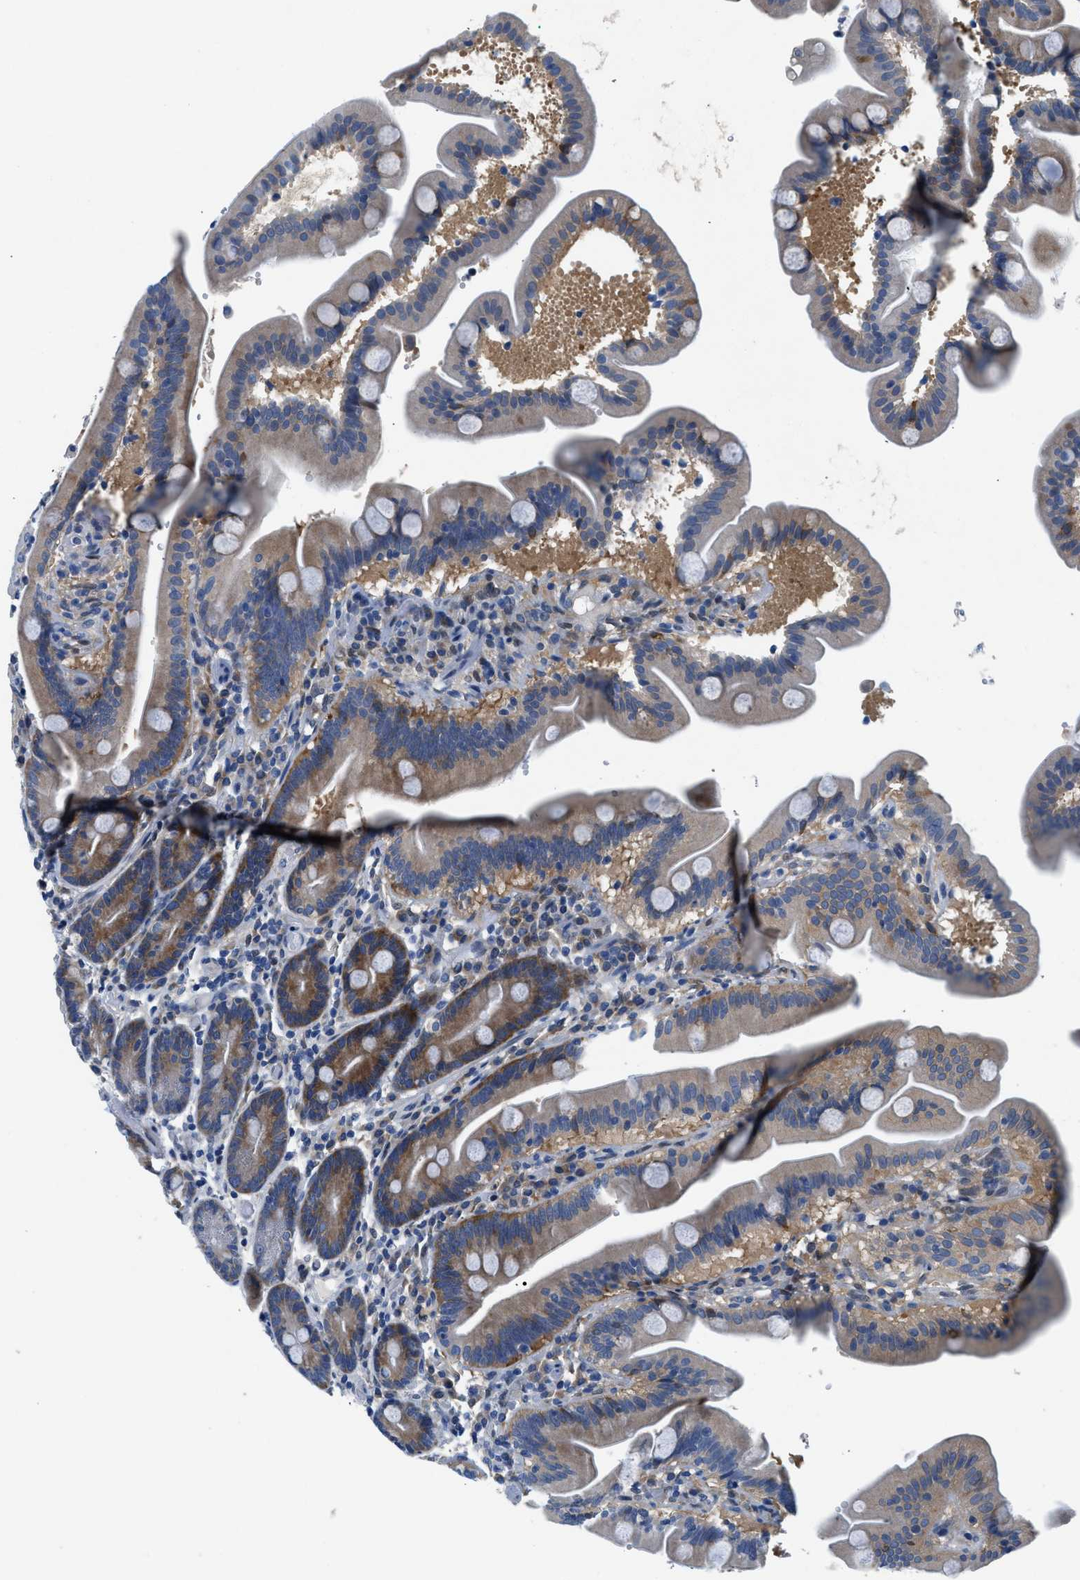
{"staining": {"intensity": "moderate", "quantity": "25%-75%", "location": "cytoplasmic/membranous"}, "tissue": "duodenum", "cell_type": "Glandular cells", "image_type": "normal", "snomed": [{"axis": "morphology", "description": "Normal tissue, NOS"}, {"axis": "topography", "description": "Duodenum"}], "caption": "Duodenum stained with a brown dye reveals moderate cytoplasmic/membranous positive expression in about 25%-75% of glandular cells.", "gene": "COPS2", "patient": {"sex": "male", "age": 54}}